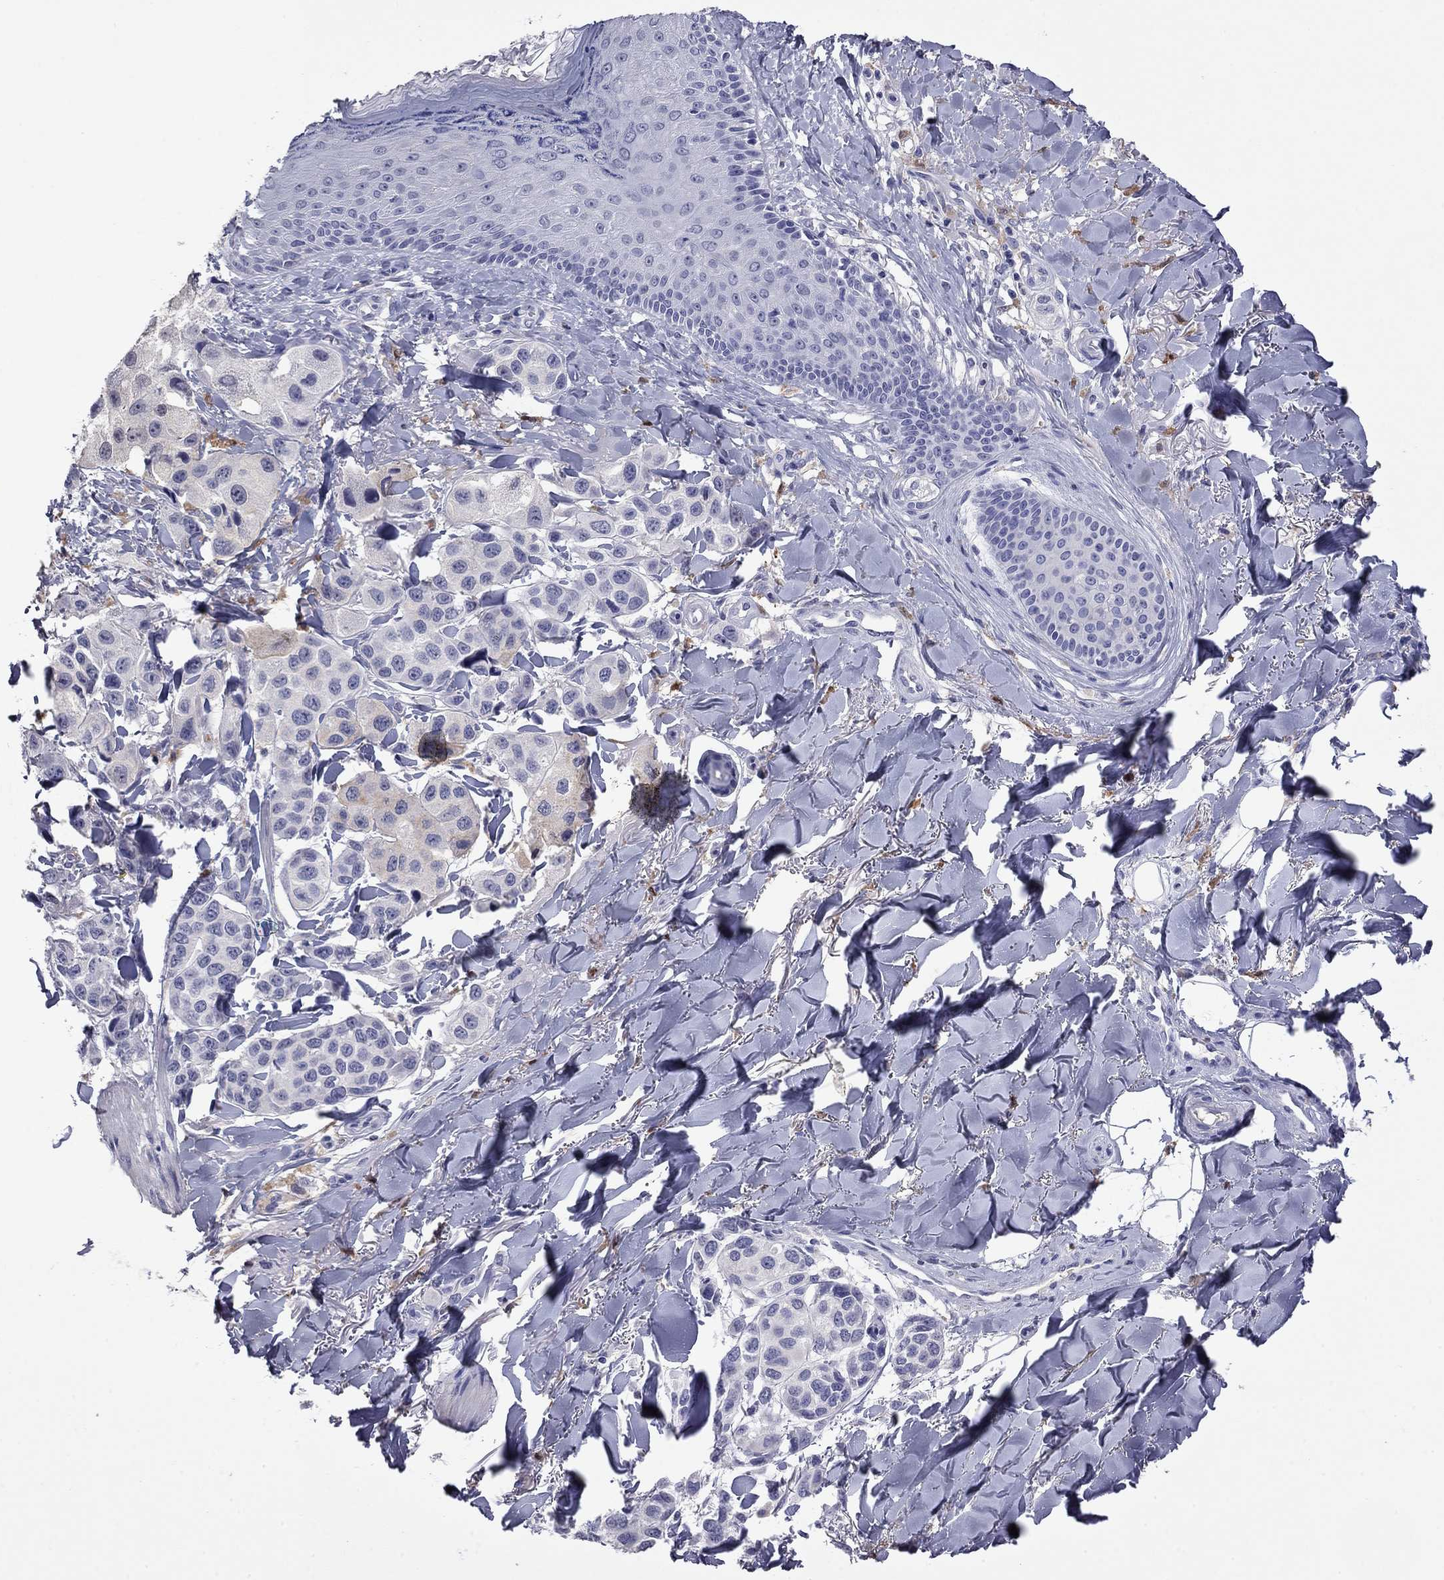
{"staining": {"intensity": "weak", "quantity": "<25%", "location": "cytoplasmic/membranous"}, "tissue": "melanoma", "cell_type": "Tumor cells", "image_type": "cancer", "snomed": [{"axis": "morphology", "description": "Malignant melanoma, NOS"}, {"axis": "topography", "description": "Skin"}], "caption": "A photomicrograph of human malignant melanoma is negative for staining in tumor cells.", "gene": "CFAP119", "patient": {"sex": "male", "age": 57}}